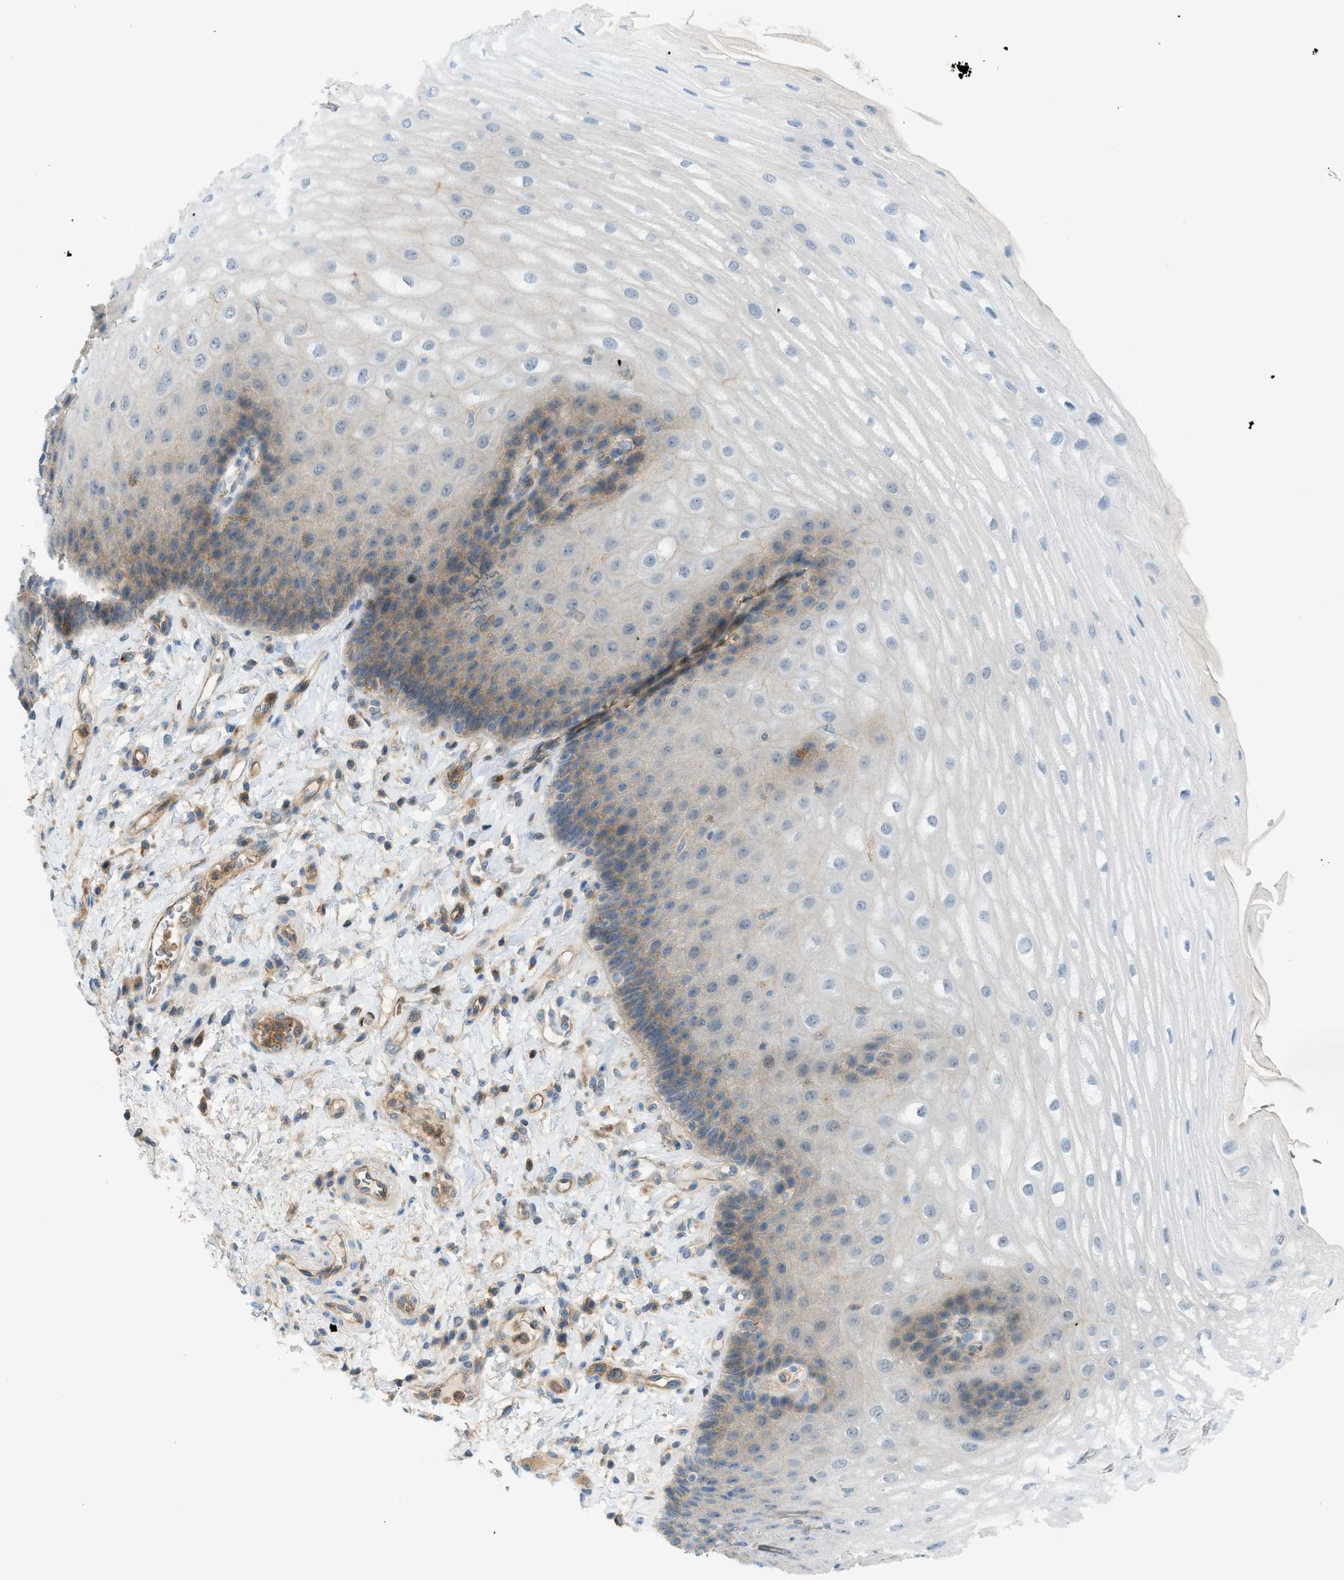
{"staining": {"intensity": "weak", "quantity": "<25%", "location": "cytoplasmic/membranous"}, "tissue": "esophagus", "cell_type": "Squamous epithelial cells", "image_type": "normal", "snomed": [{"axis": "morphology", "description": "Normal tissue, NOS"}, {"axis": "topography", "description": "Esophagus"}], "caption": "Squamous epithelial cells show no significant protein staining in benign esophagus. (Brightfield microscopy of DAB IHC at high magnification).", "gene": "GRK6", "patient": {"sex": "male", "age": 54}}